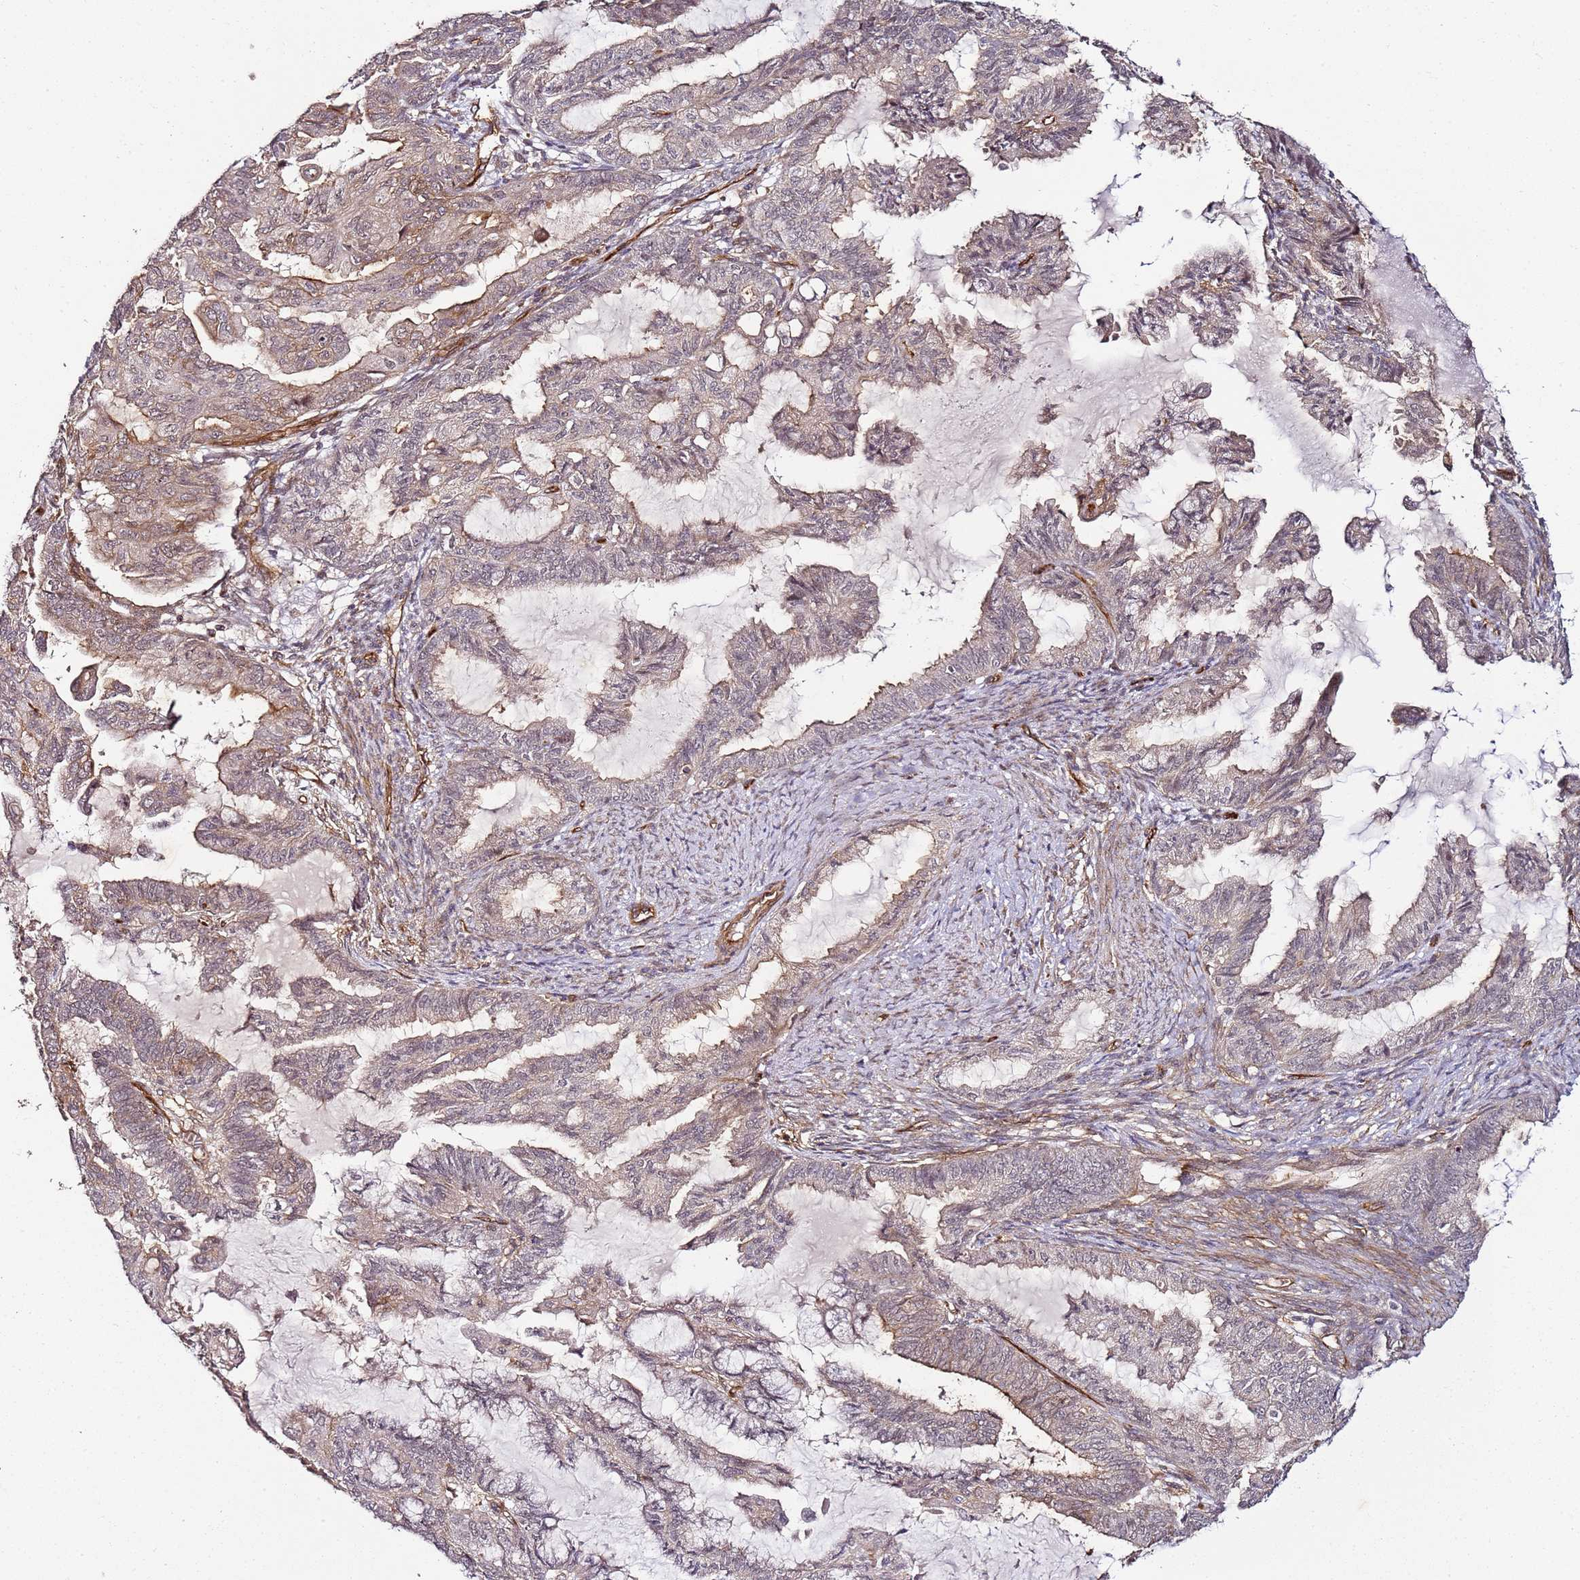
{"staining": {"intensity": "weak", "quantity": "<25%", "location": "cytoplasmic/membranous,nuclear"}, "tissue": "endometrial cancer", "cell_type": "Tumor cells", "image_type": "cancer", "snomed": [{"axis": "morphology", "description": "Adenocarcinoma, NOS"}, {"axis": "topography", "description": "Endometrium"}], "caption": "Immunohistochemistry (IHC) of endometrial cancer (adenocarcinoma) exhibits no staining in tumor cells.", "gene": "CCNYL1", "patient": {"sex": "female", "age": 86}}